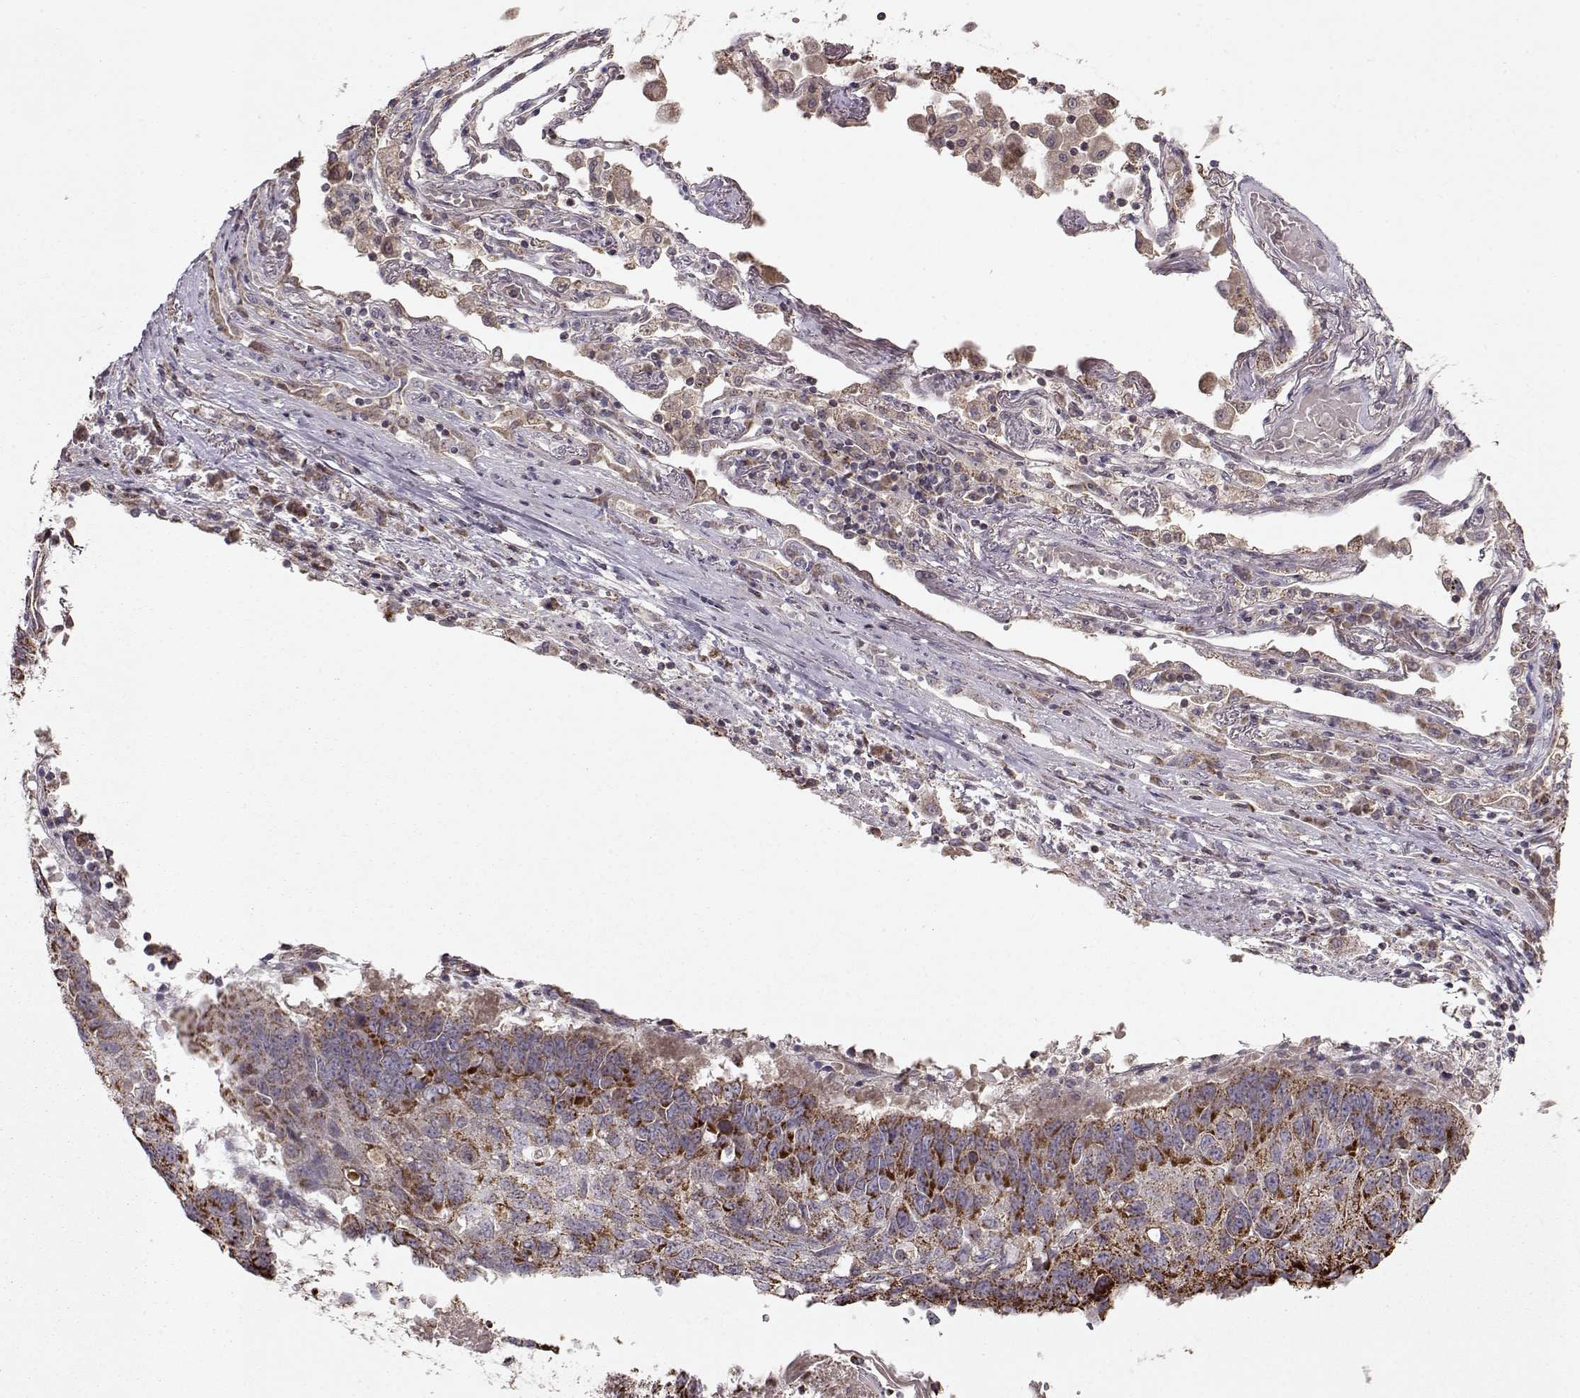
{"staining": {"intensity": "strong", "quantity": ">75%", "location": "cytoplasmic/membranous"}, "tissue": "lung cancer", "cell_type": "Tumor cells", "image_type": "cancer", "snomed": [{"axis": "morphology", "description": "Squamous cell carcinoma, NOS"}, {"axis": "topography", "description": "Lung"}], "caption": "Lung cancer tissue displays strong cytoplasmic/membranous staining in approximately >75% of tumor cells The protein is shown in brown color, while the nuclei are stained blue.", "gene": "CMTM3", "patient": {"sex": "male", "age": 73}}